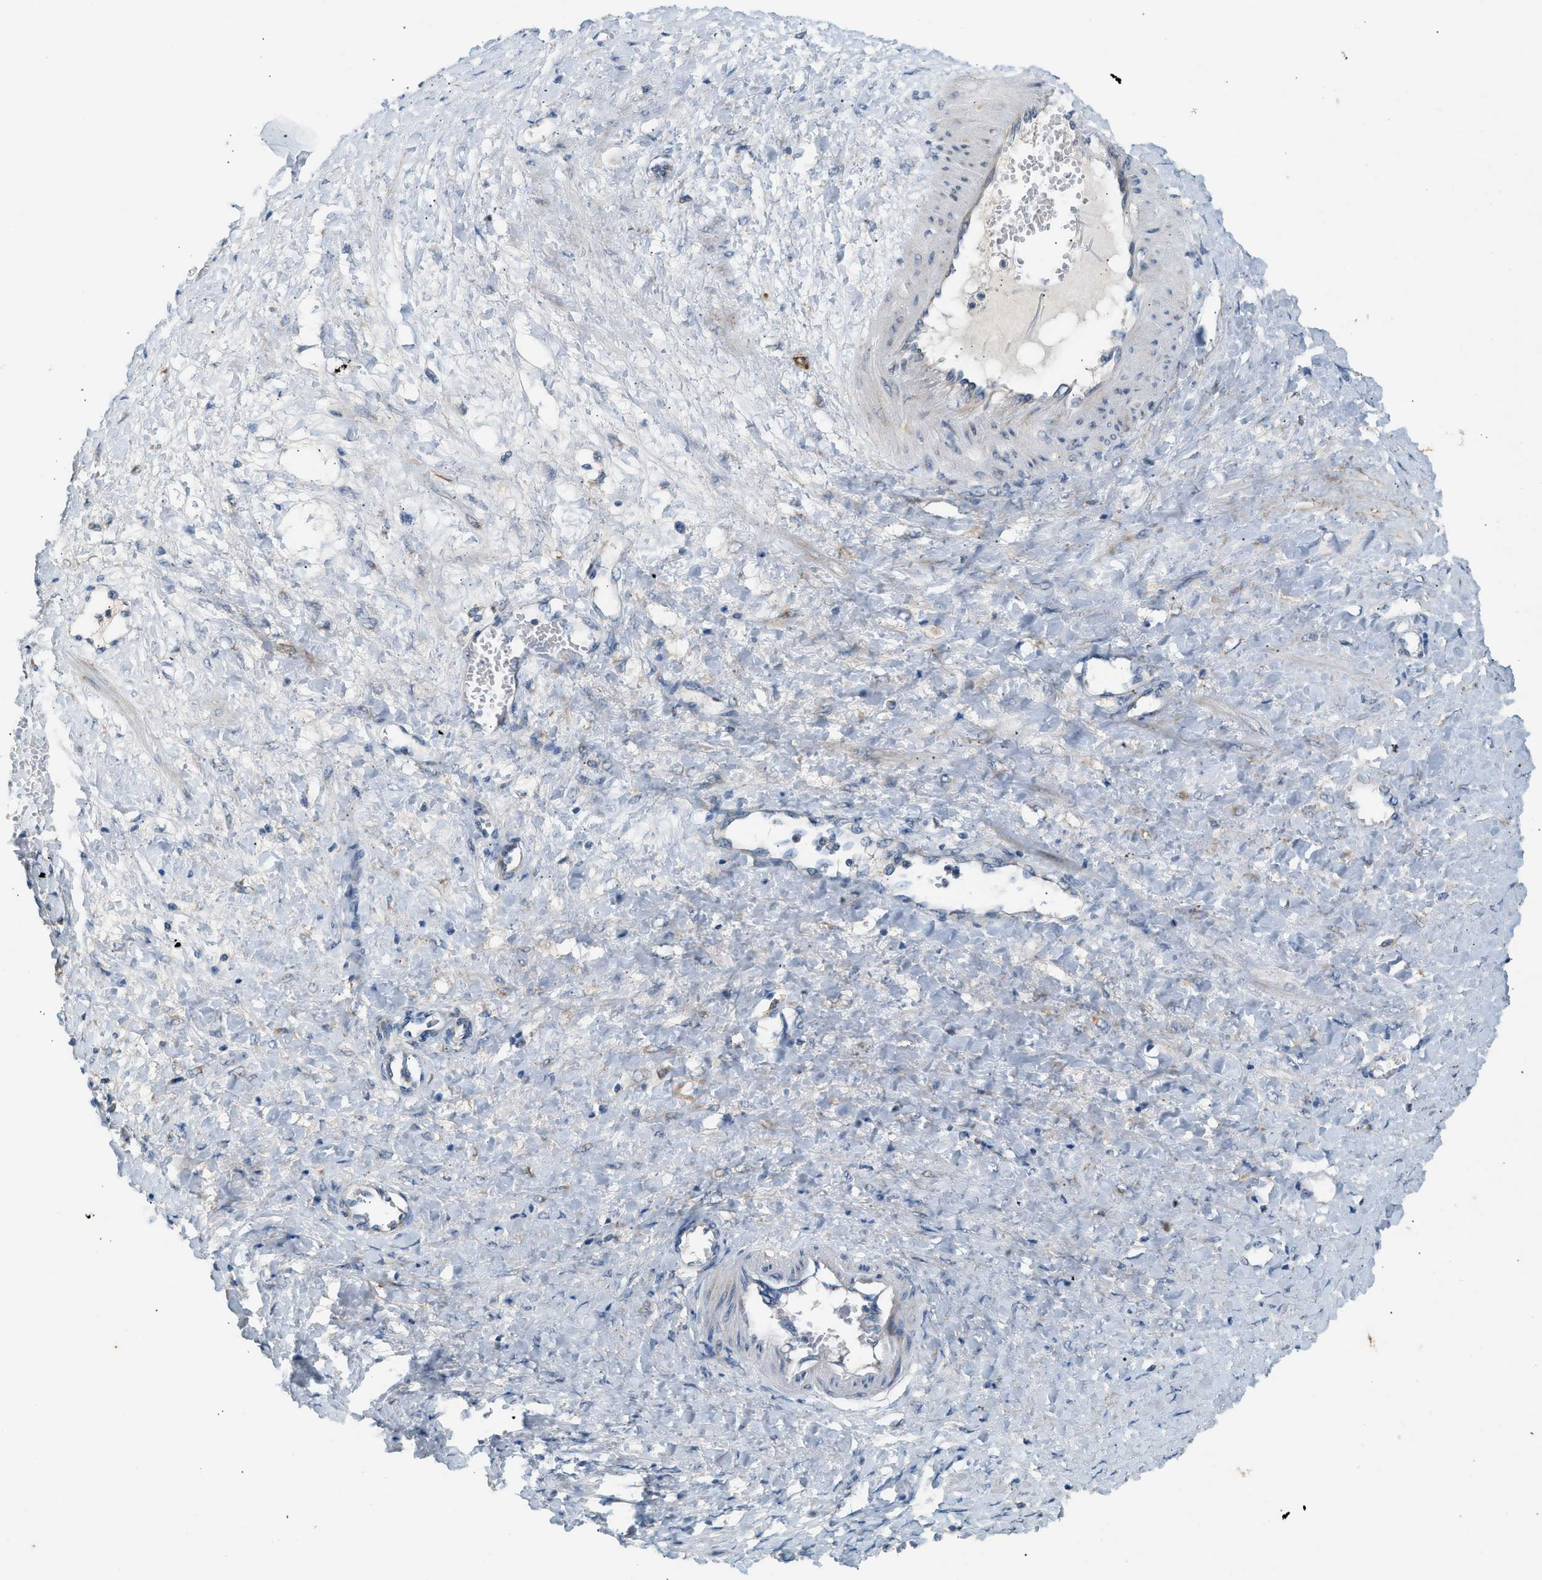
{"staining": {"intensity": "strong", "quantity": ">75%", "location": "cytoplasmic/membranous"}, "tissue": "ovarian cancer", "cell_type": "Tumor cells", "image_type": "cancer", "snomed": [{"axis": "morphology", "description": "Cystadenocarcinoma, mucinous, NOS"}, {"axis": "topography", "description": "Ovary"}], "caption": "Protein expression analysis of ovarian cancer (mucinous cystadenocarcinoma) exhibits strong cytoplasmic/membranous positivity in approximately >75% of tumor cells. (IHC, brightfield microscopy, high magnification).", "gene": "CTSB", "patient": {"sex": "female", "age": 73}}